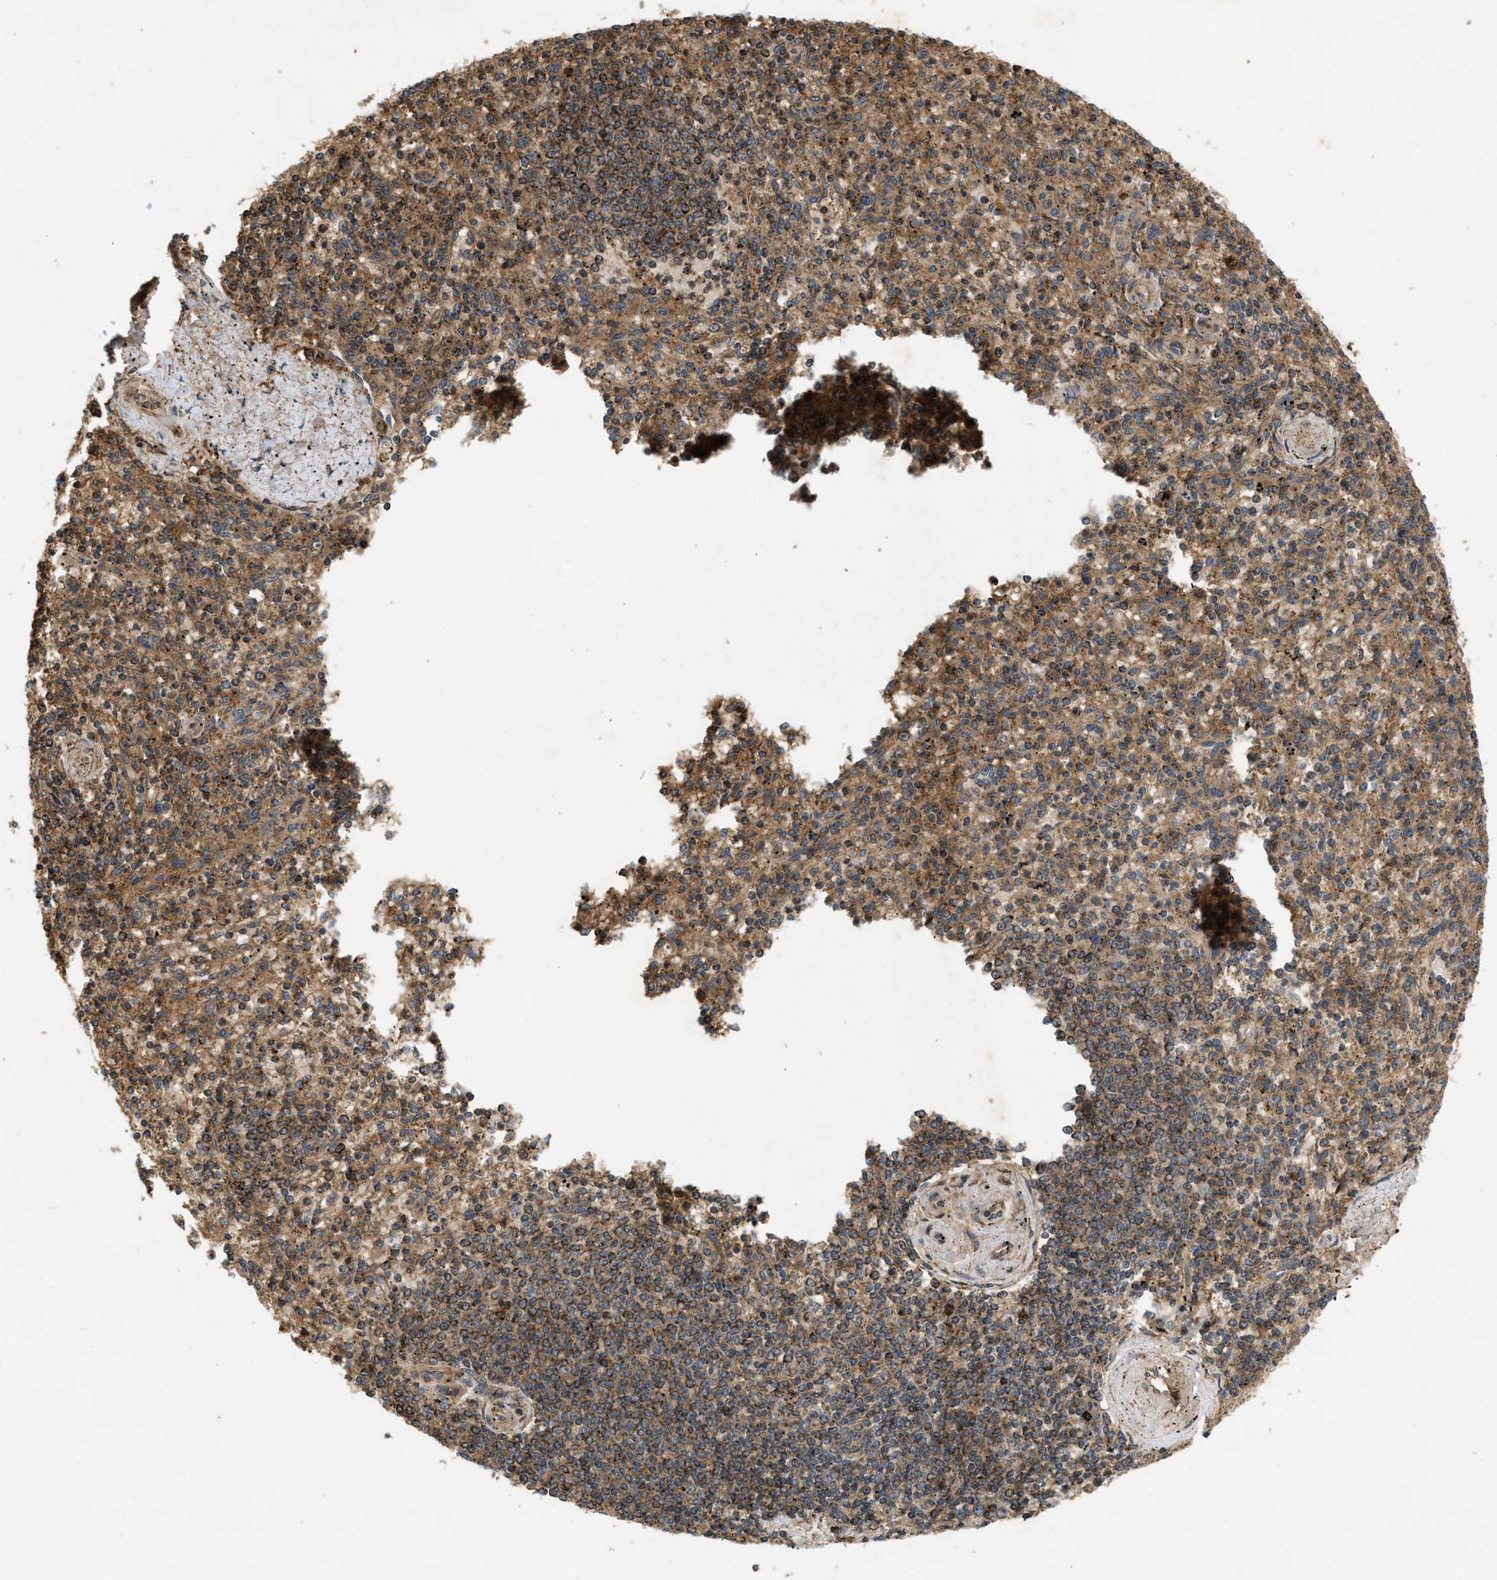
{"staining": {"intensity": "moderate", "quantity": ">75%", "location": "cytoplasmic/membranous"}, "tissue": "spleen", "cell_type": "Cells in red pulp", "image_type": "normal", "snomed": [{"axis": "morphology", "description": "Normal tissue, NOS"}, {"axis": "topography", "description": "Spleen"}], "caption": "Immunohistochemical staining of normal spleen demonstrates moderate cytoplasmic/membranous protein positivity in approximately >75% of cells in red pulp.", "gene": "GNB4", "patient": {"sex": "male", "age": 72}}